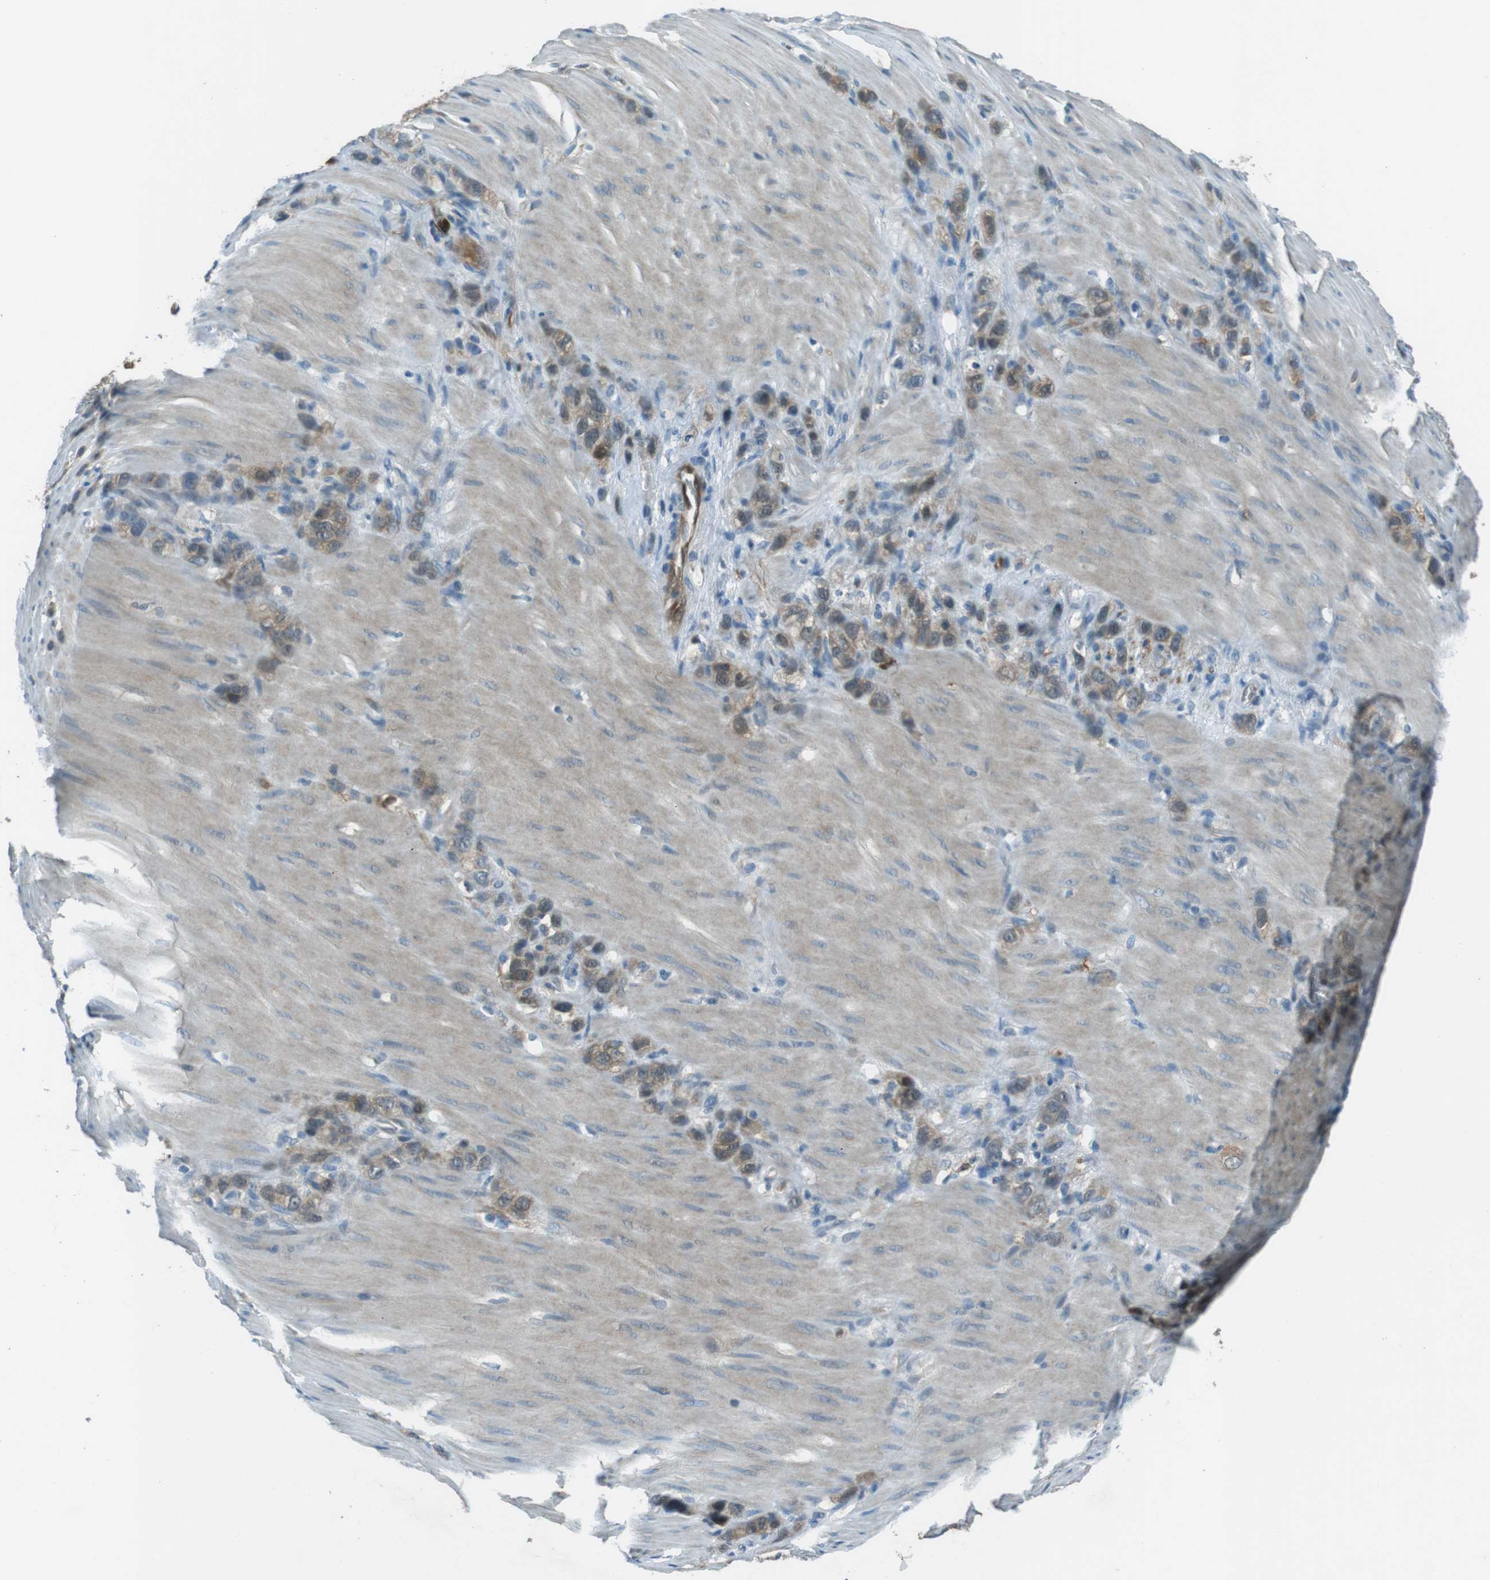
{"staining": {"intensity": "weak", "quantity": ">75%", "location": "cytoplasmic/membranous"}, "tissue": "stomach cancer", "cell_type": "Tumor cells", "image_type": "cancer", "snomed": [{"axis": "morphology", "description": "Normal tissue, NOS"}, {"axis": "morphology", "description": "Adenocarcinoma, NOS"}, {"axis": "morphology", "description": "Adenocarcinoma, High grade"}, {"axis": "topography", "description": "Stomach, upper"}, {"axis": "topography", "description": "Stomach"}], "caption": "Tumor cells show low levels of weak cytoplasmic/membranous expression in about >75% of cells in stomach cancer (adenocarcinoma (high-grade)).", "gene": "MFAP3", "patient": {"sex": "female", "age": 65}}